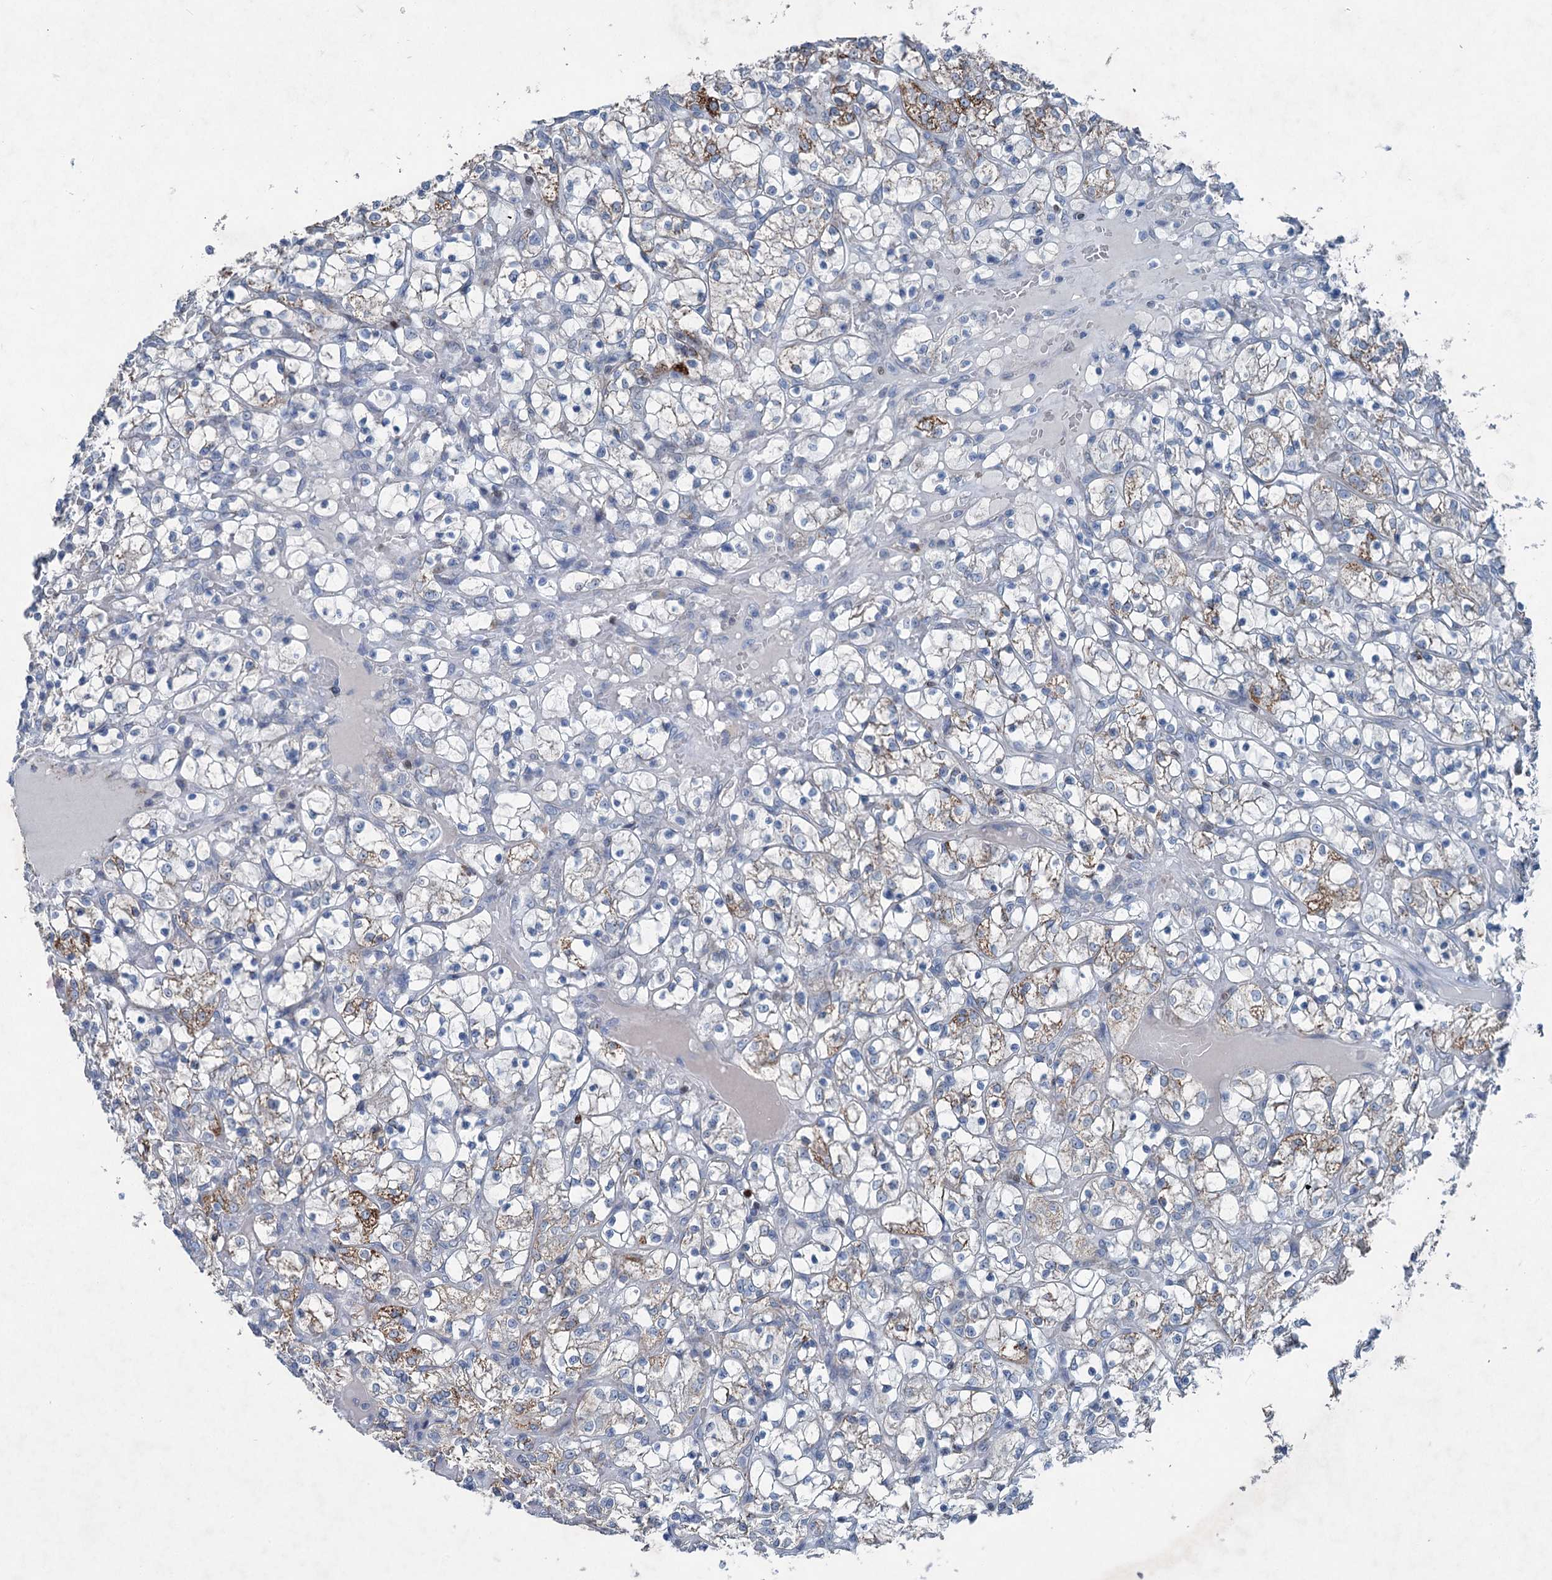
{"staining": {"intensity": "moderate", "quantity": "25%-75%", "location": "cytoplasmic/membranous"}, "tissue": "renal cancer", "cell_type": "Tumor cells", "image_type": "cancer", "snomed": [{"axis": "morphology", "description": "Adenocarcinoma, NOS"}, {"axis": "topography", "description": "Kidney"}], "caption": "Renal cancer stained for a protein displays moderate cytoplasmic/membranous positivity in tumor cells.", "gene": "ELP4", "patient": {"sex": "female", "age": 69}}